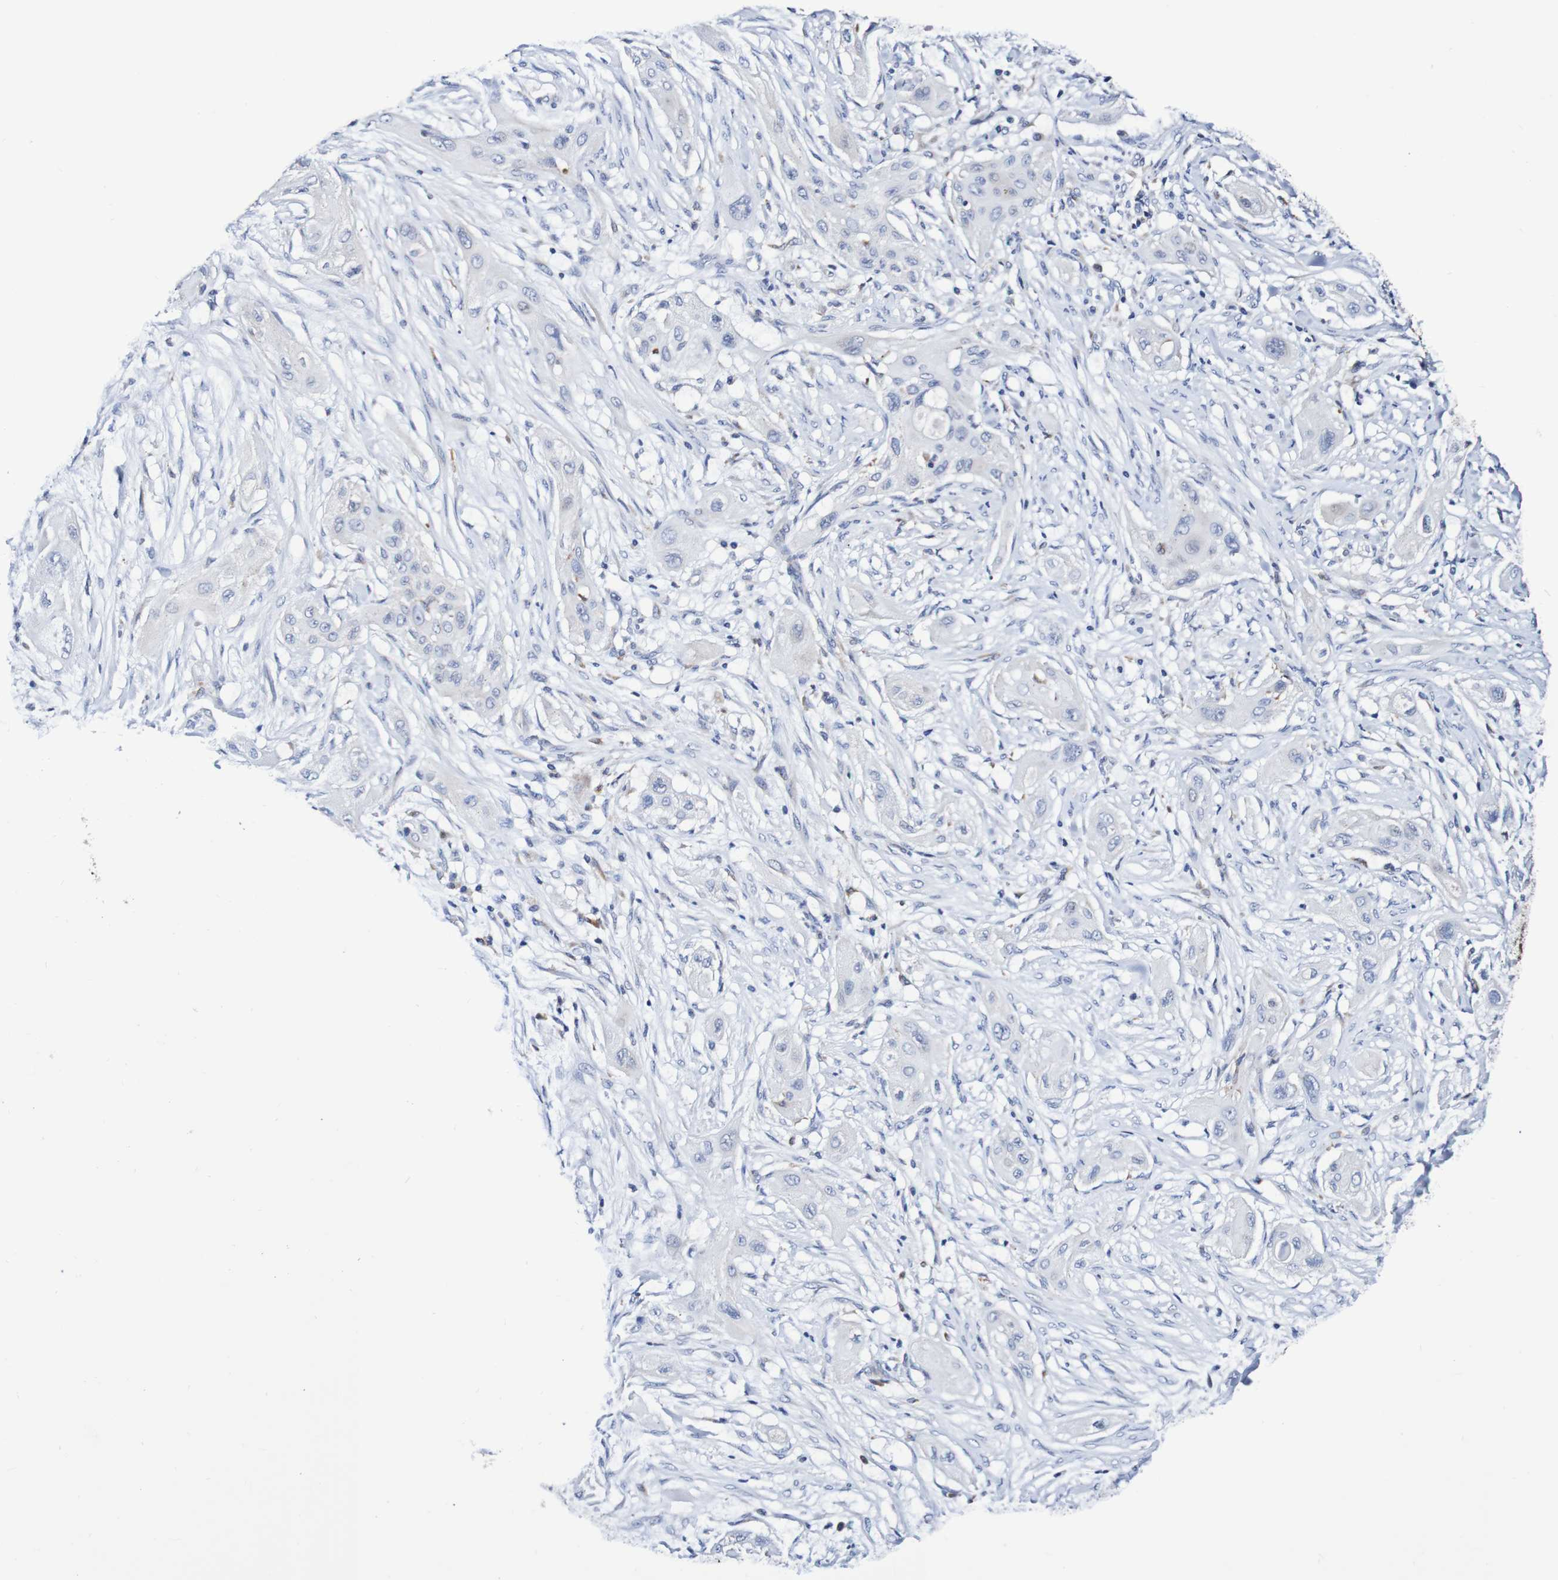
{"staining": {"intensity": "negative", "quantity": "none", "location": "none"}, "tissue": "lung cancer", "cell_type": "Tumor cells", "image_type": "cancer", "snomed": [{"axis": "morphology", "description": "Squamous cell carcinoma, NOS"}, {"axis": "topography", "description": "Lung"}], "caption": "The image reveals no staining of tumor cells in lung cancer (squamous cell carcinoma). (DAB IHC visualized using brightfield microscopy, high magnification).", "gene": "SEZ6", "patient": {"sex": "female", "age": 47}}